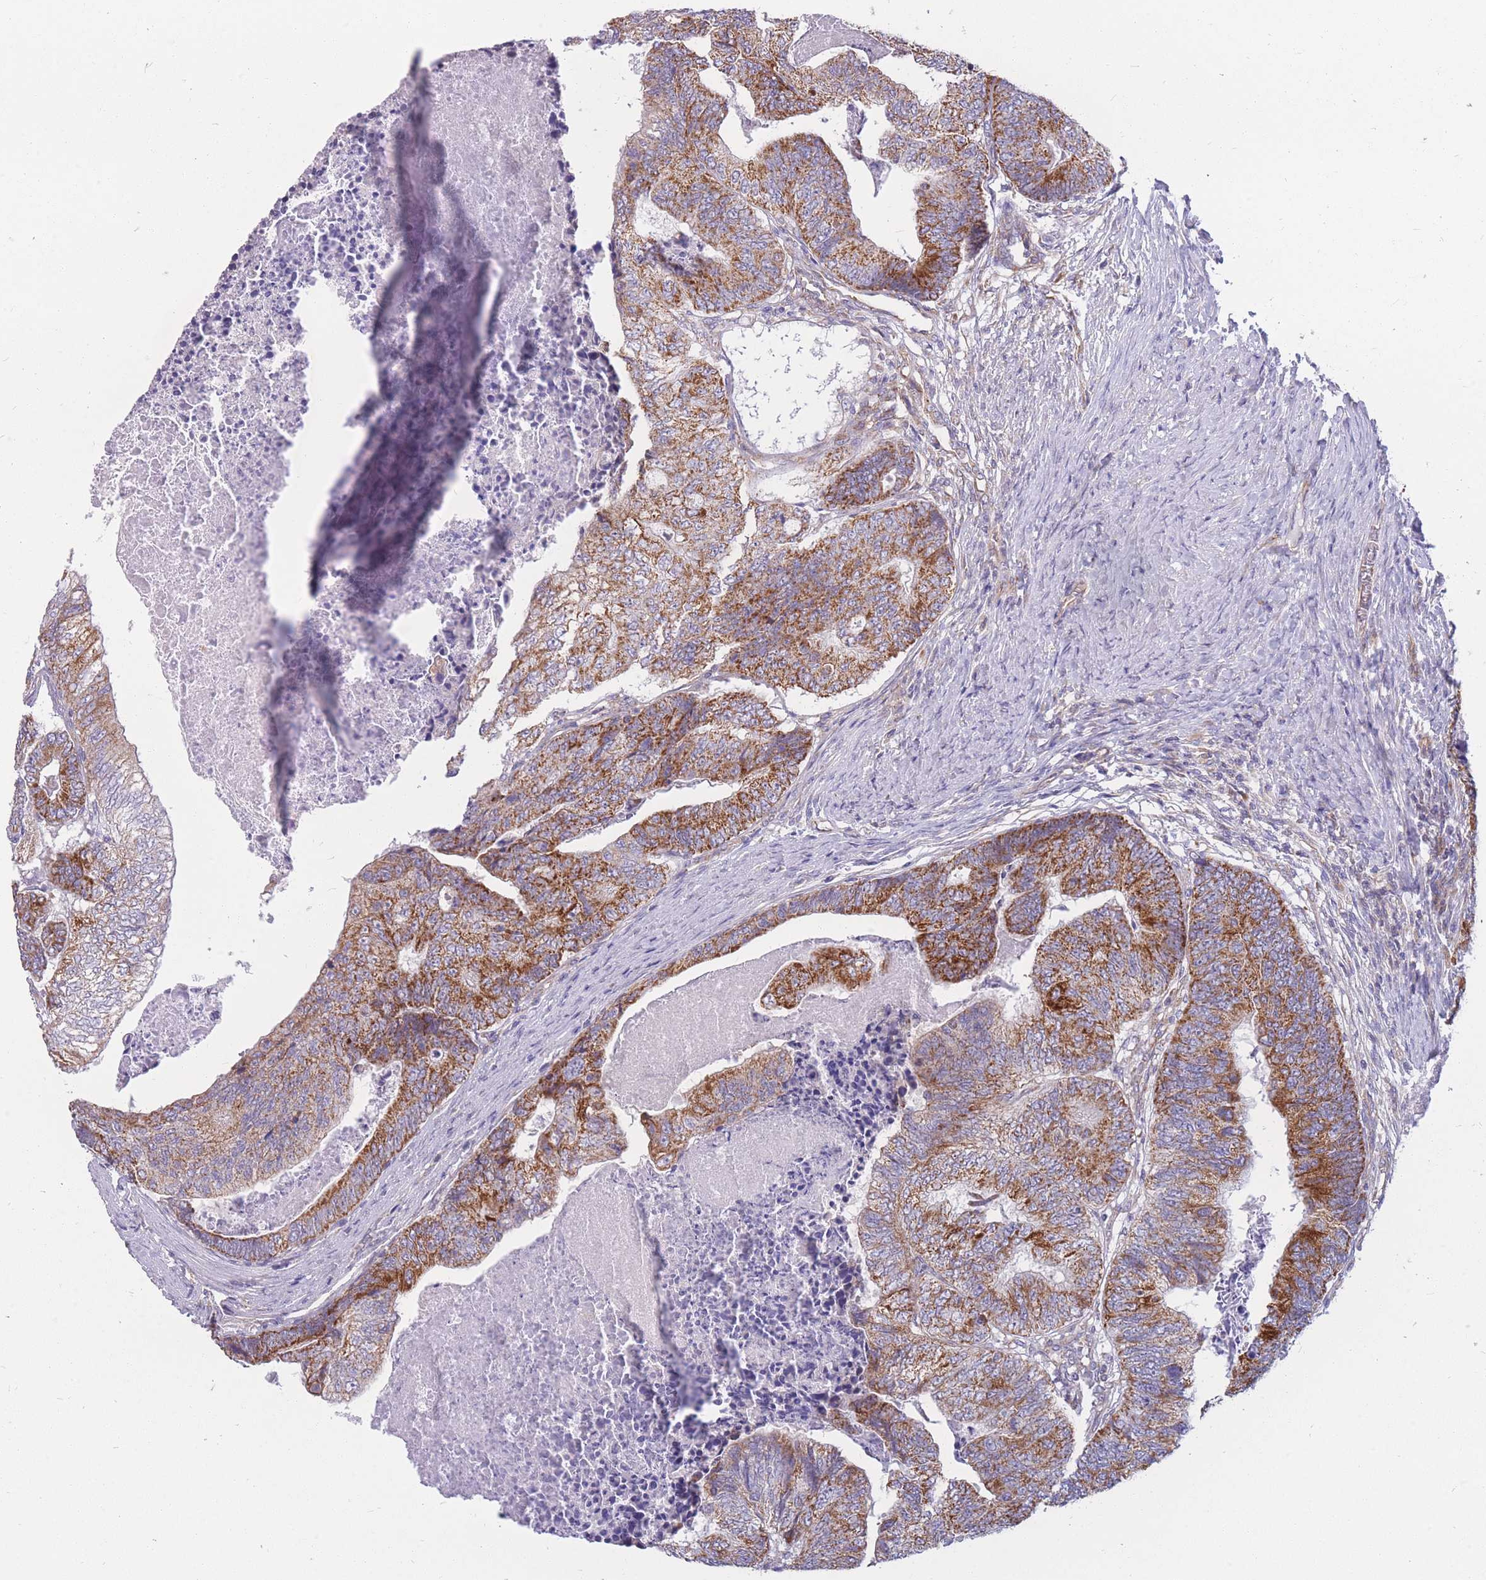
{"staining": {"intensity": "strong", "quantity": "25%-75%", "location": "cytoplasmic/membranous"}, "tissue": "colorectal cancer", "cell_type": "Tumor cells", "image_type": "cancer", "snomed": [{"axis": "morphology", "description": "Adenocarcinoma, NOS"}, {"axis": "topography", "description": "Colon"}], "caption": "Tumor cells demonstrate high levels of strong cytoplasmic/membranous positivity in approximately 25%-75% of cells in human colorectal adenocarcinoma.", "gene": "MRPS9", "patient": {"sex": "female", "age": 67}}